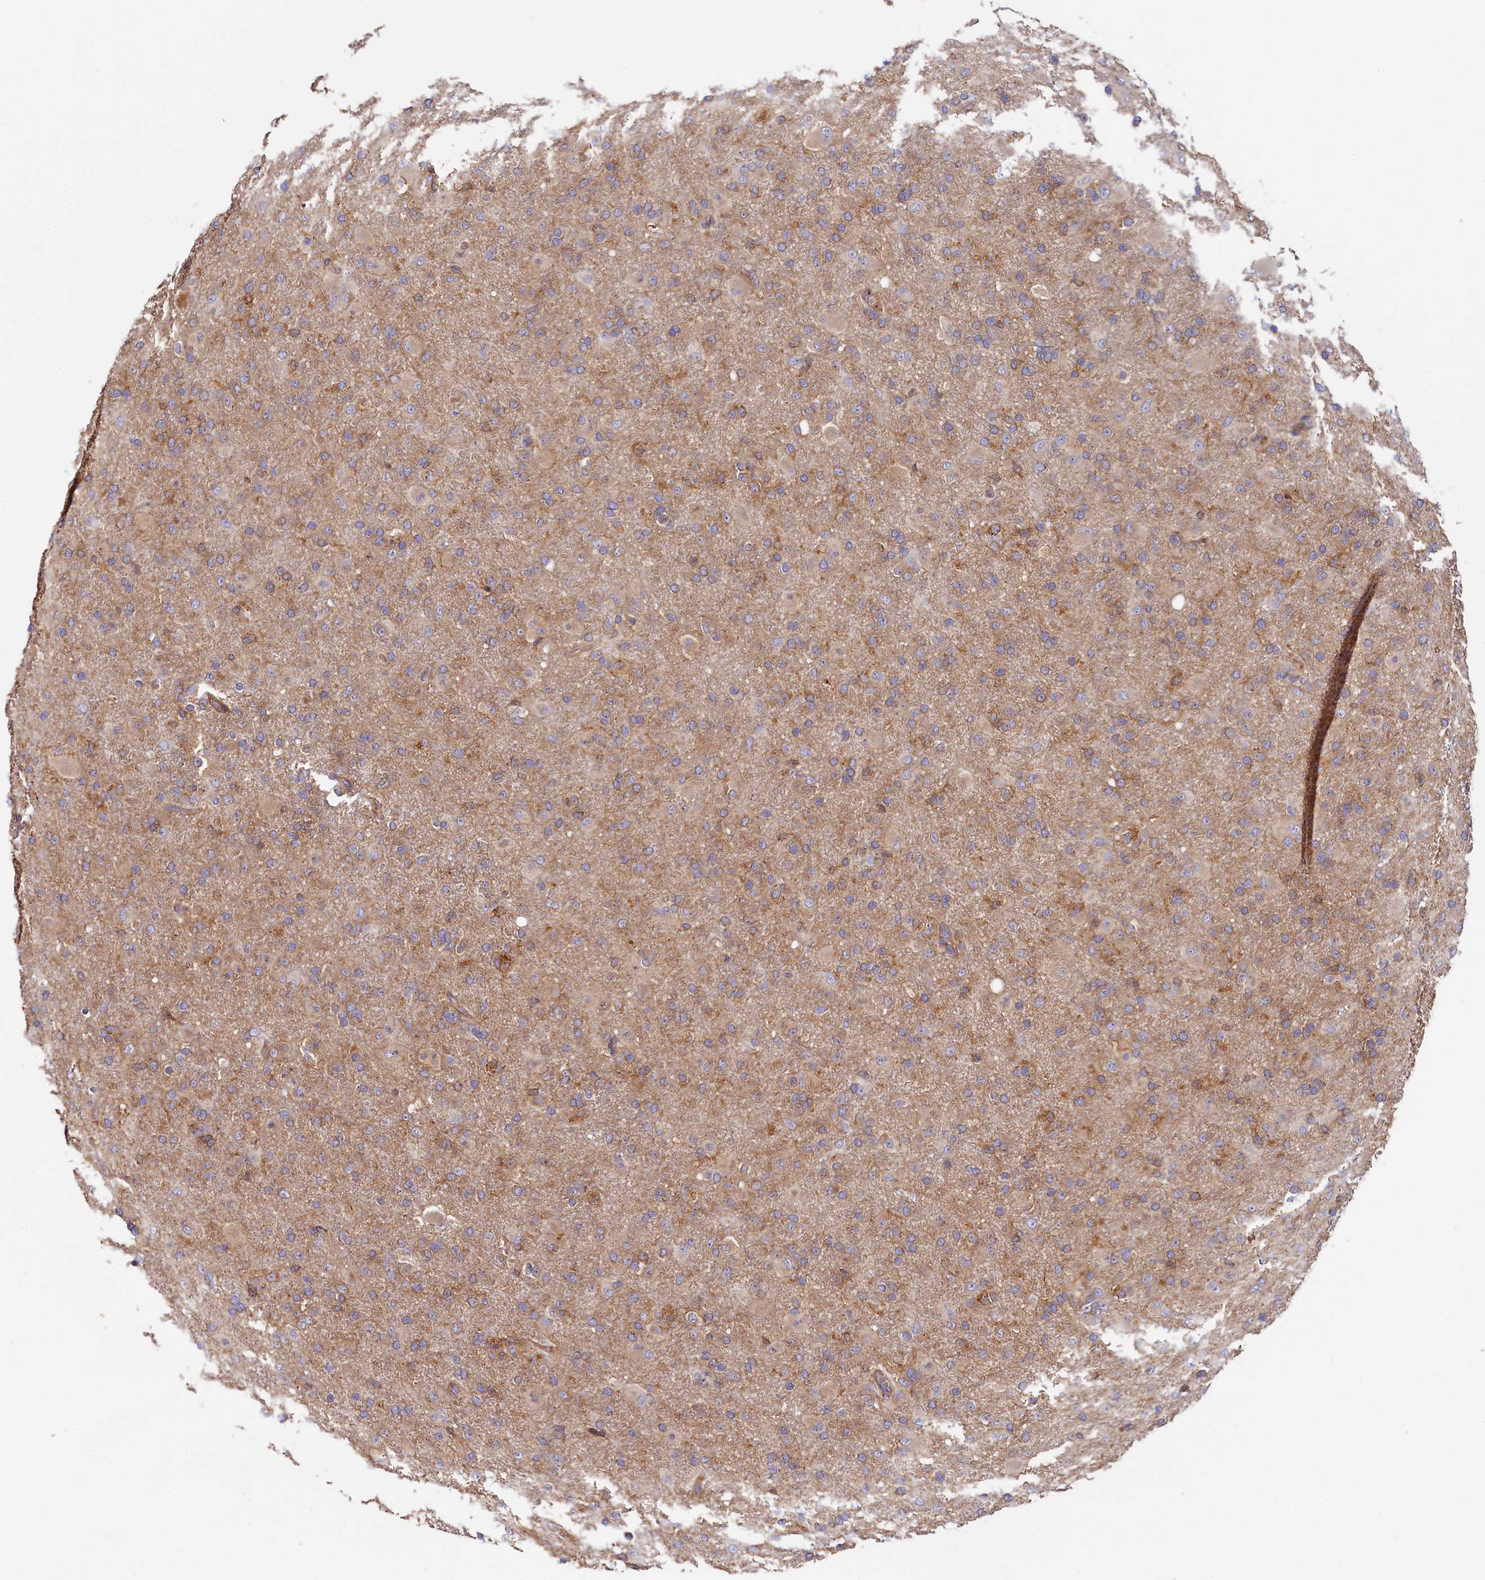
{"staining": {"intensity": "weak", "quantity": "25%-75%", "location": "cytoplasmic/membranous"}, "tissue": "glioma", "cell_type": "Tumor cells", "image_type": "cancer", "snomed": [{"axis": "morphology", "description": "Glioma, malignant, Low grade"}, {"axis": "topography", "description": "Brain"}], "caption": "Malignant glioma (low-grade) stained with a protein marker exhibits weak staining in tumor cells.", "gene": "PPIP5K1", "patient": {"sex": "male", "age": 65}}